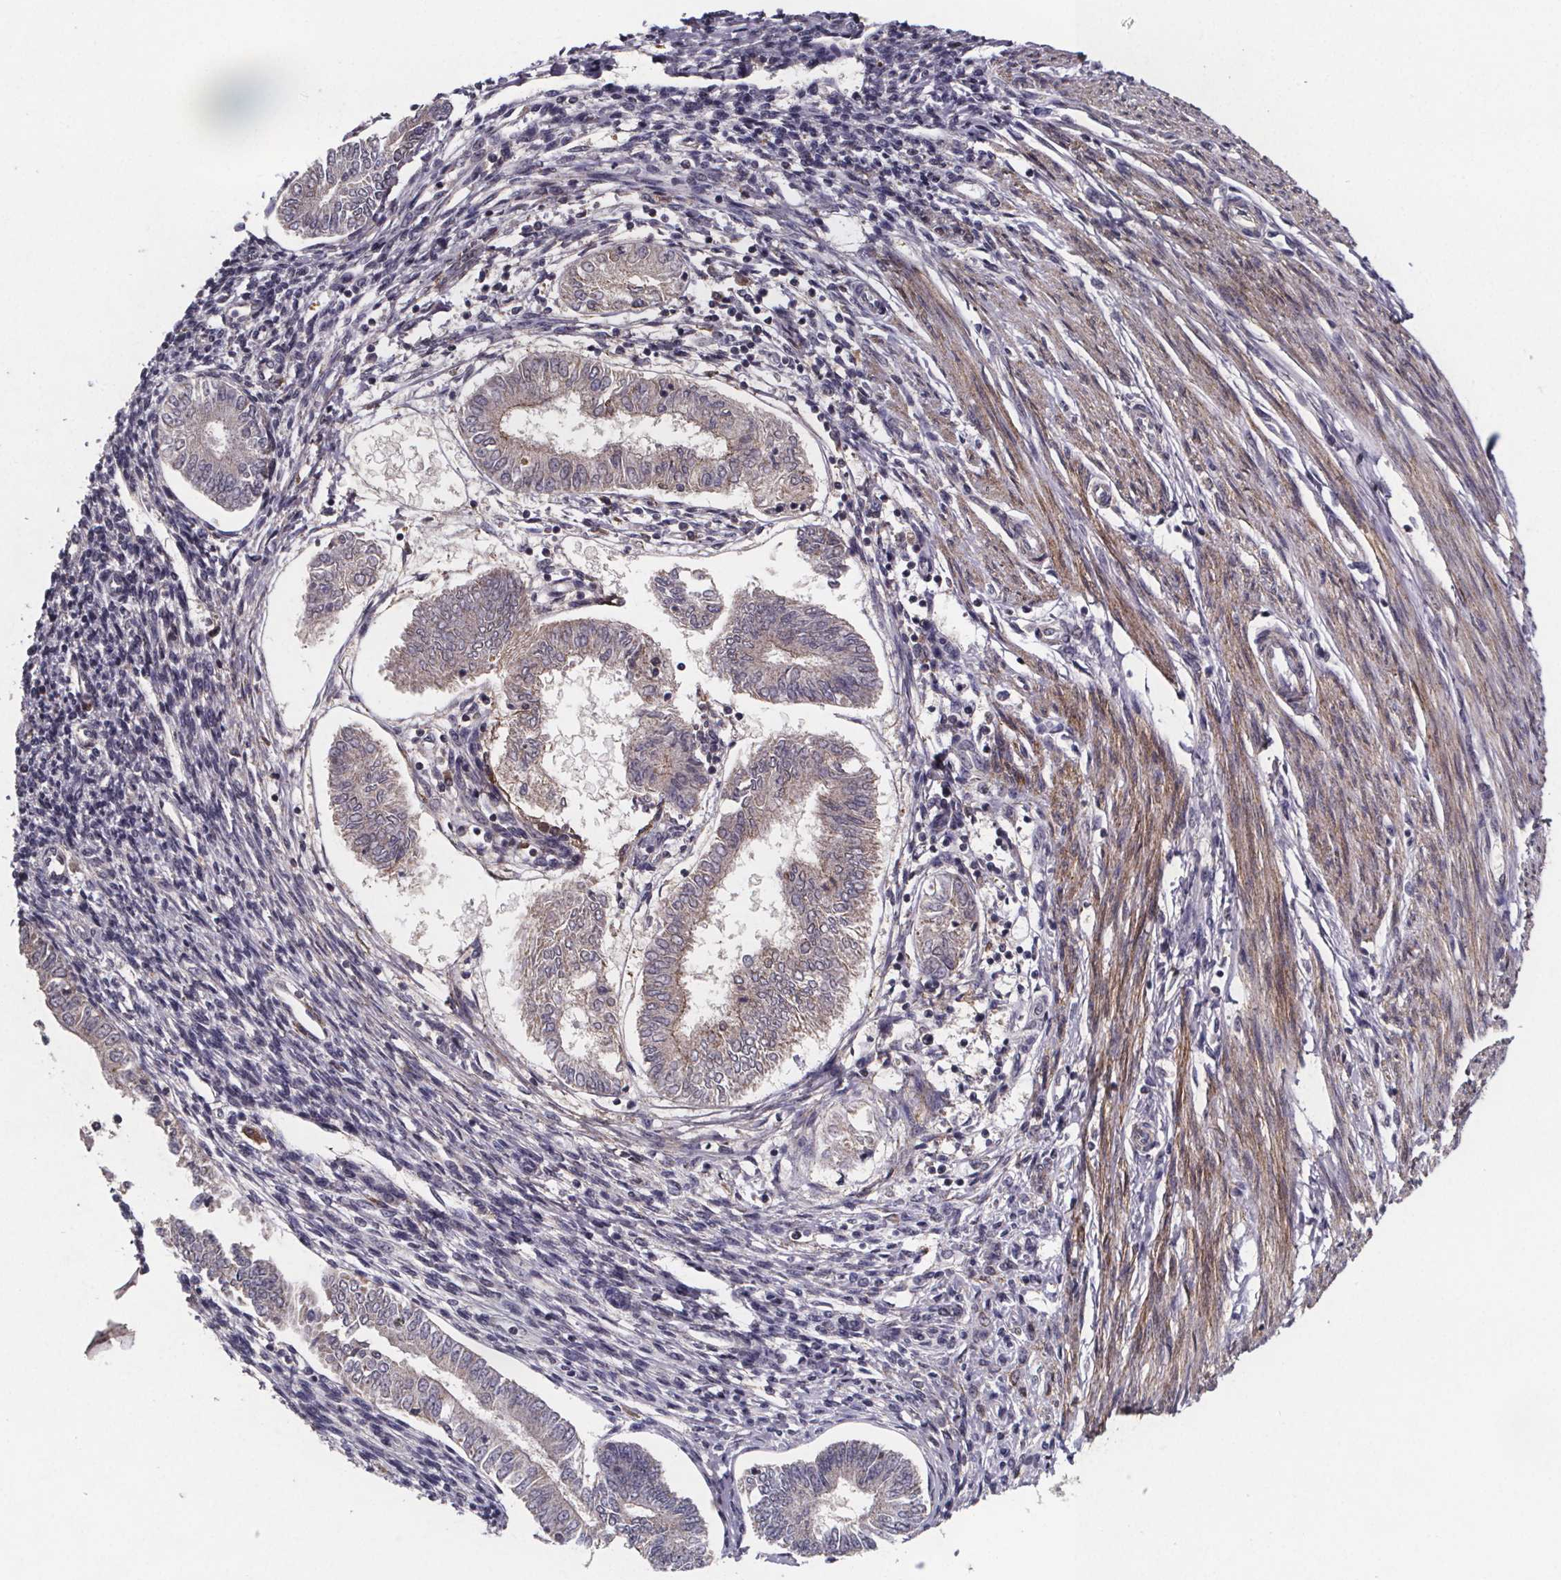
{"staining": {"intensity": "negative", "quantity": "none", "location": "none"}, "tissue": "endometrial cancer", "cell_type": "Tumor cells", "image_type": "cancer", "snomed": [{"axis": "morphology", "description": "Adenocarcinoma, NOS"}, {"axis": "topography", "description": "Endometrium"}], "caption": "Tumor cells show no significant staining in adenocarcinoma (endometrial).", "gene": "PALLD", "patient": {"sex": "female", "age": 68}}